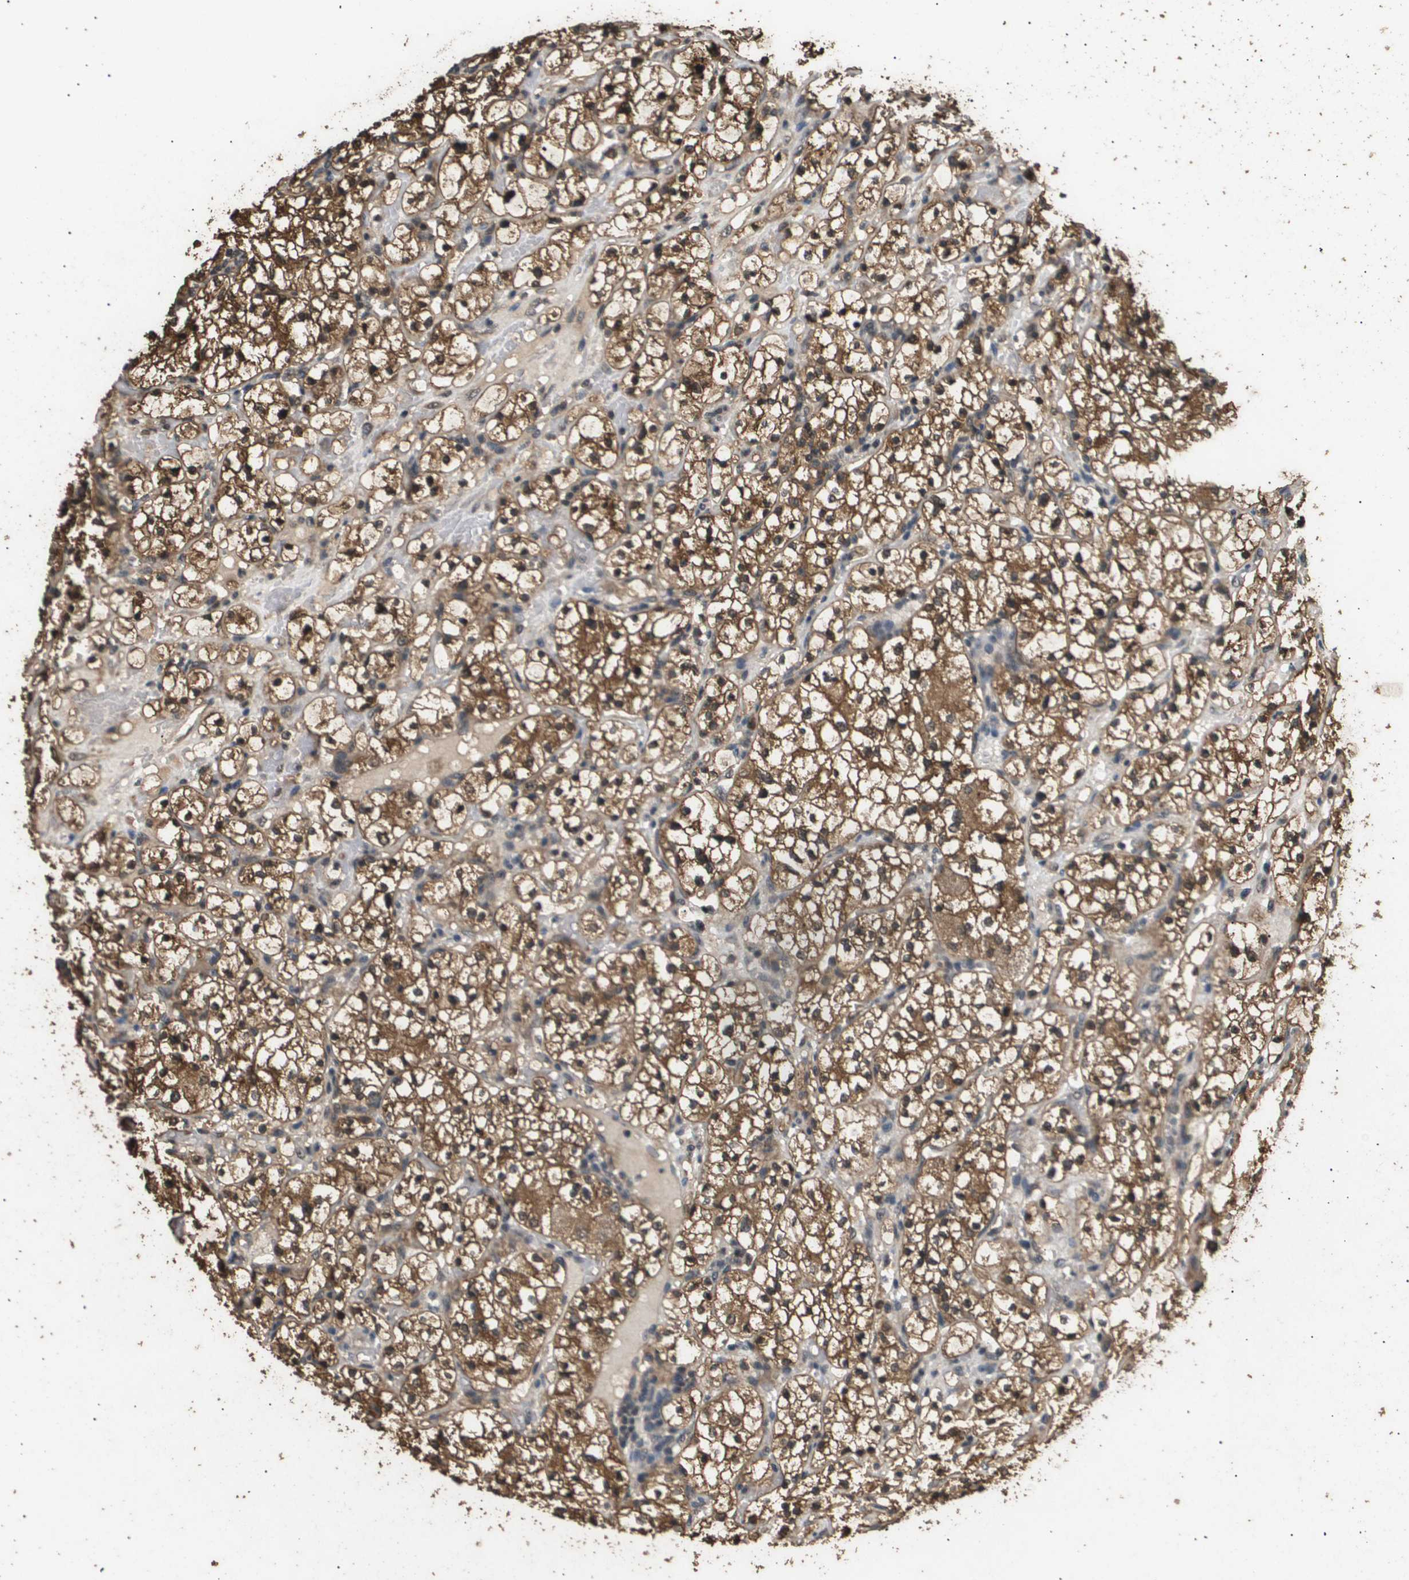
{"staining": {"intensity": "moderate", "quantity": ">75%", "location": "cytoplasmic/membranous,nuclear"}, "tissue": "renal cancer", "cell_type": "Tumor cells", "image_type": "cancer", "snomed": [{"axis": "morphology", "description": "Adenocarcinoma, NOS"}, {"axis": "topography", "description": "Kidney"}], "caption": "A brown stain shows moderate cytoplasmic/membranous and nuclear staining of a protein in renal adenocarcinoma tumor cells.", "gene": "ING1", "patient": {"sex": "female", "age": 60}}